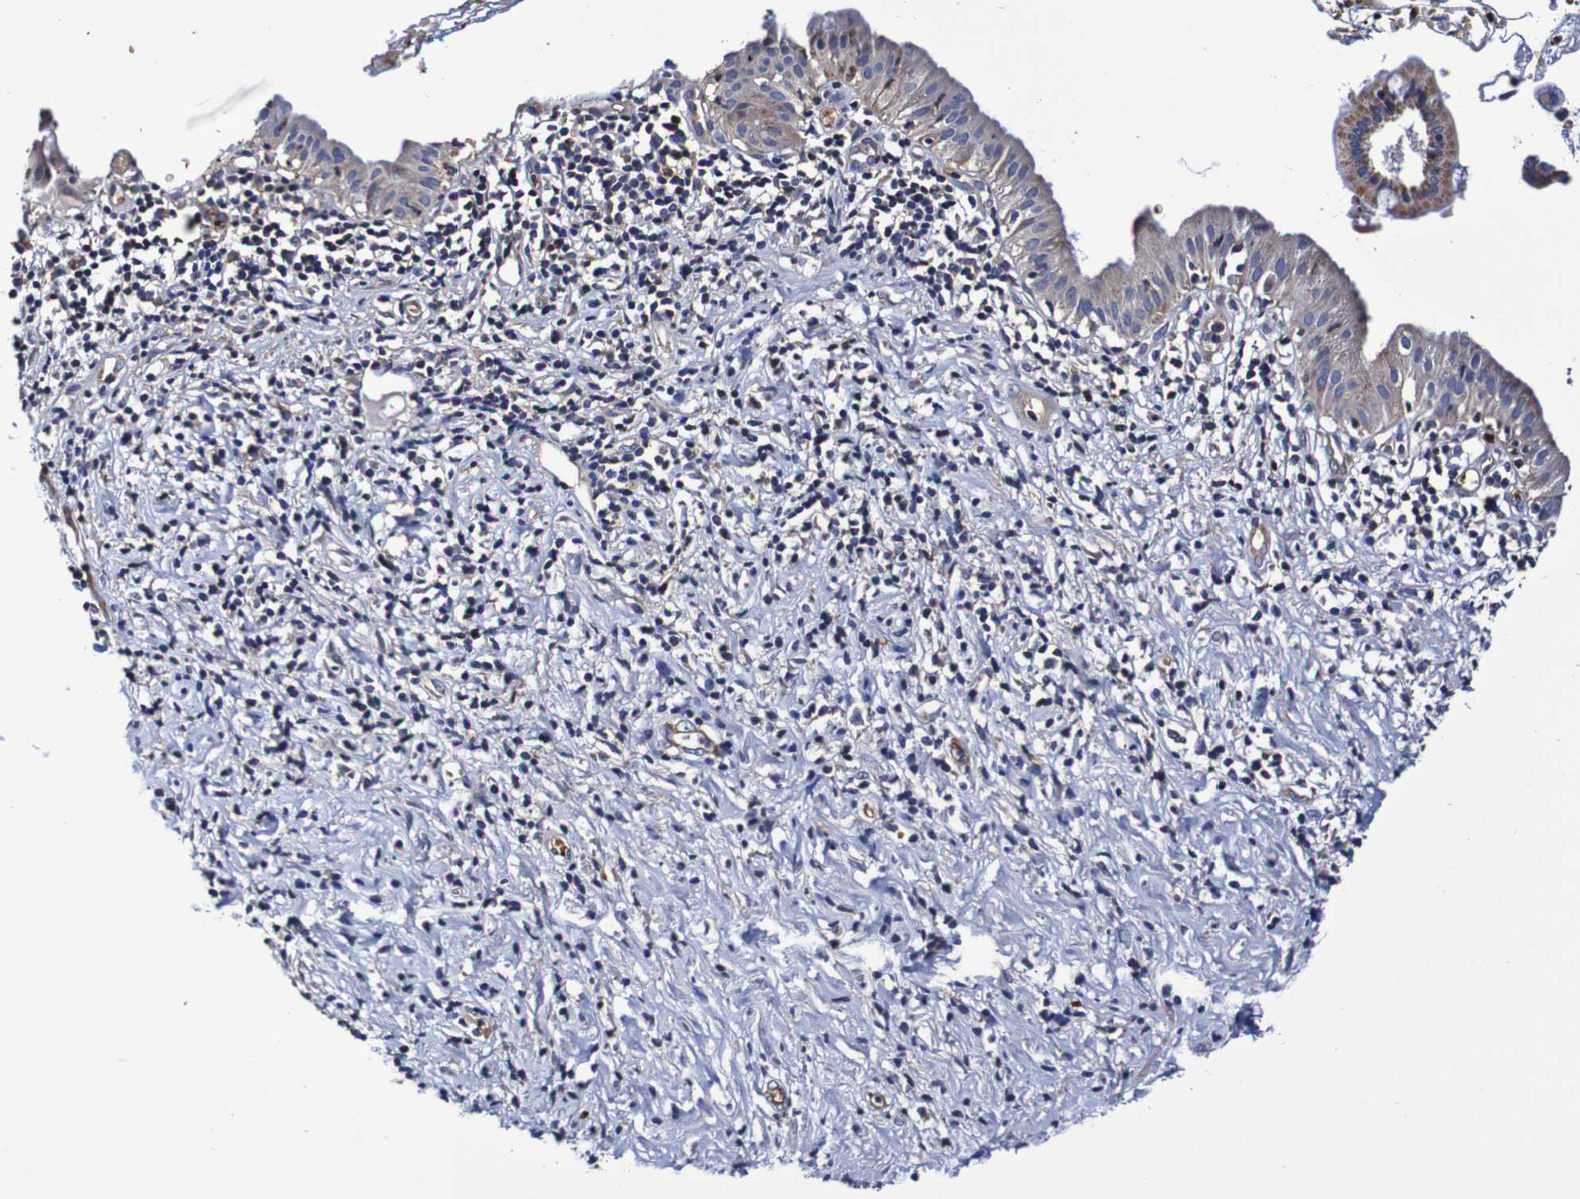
{"staining": {"intensity": "negative", "quantity": "none", "location": "none"}, "tissue": "pancreatic cancer", "cell_type": "Tumor cells", "image_type": "cancer", "snomed": [{"axis": "morphology", "description": "Adenocarcinoma, NOS"}, {"axis": "morphology", "description": "Adenocarcinoma, metastatic, NOS"}, {"axis": "topography", "description": "Lymph node"}, {"axis": "topography", "description": "Pancreas"}, {"axis": "topography", "description": "Duodenum"}], "caption": "Protein analysis of metastatic adenocarcinoma (pancreatic) reveals no significant expression in tumor cells. The staining is performed using DAB (3,3'-diaminobenzidine) brown chromogen with nuclei counter-stained in using hematoxylin.", "gene": "WNT4", "patient": {"sex": "female", "age": 64}}